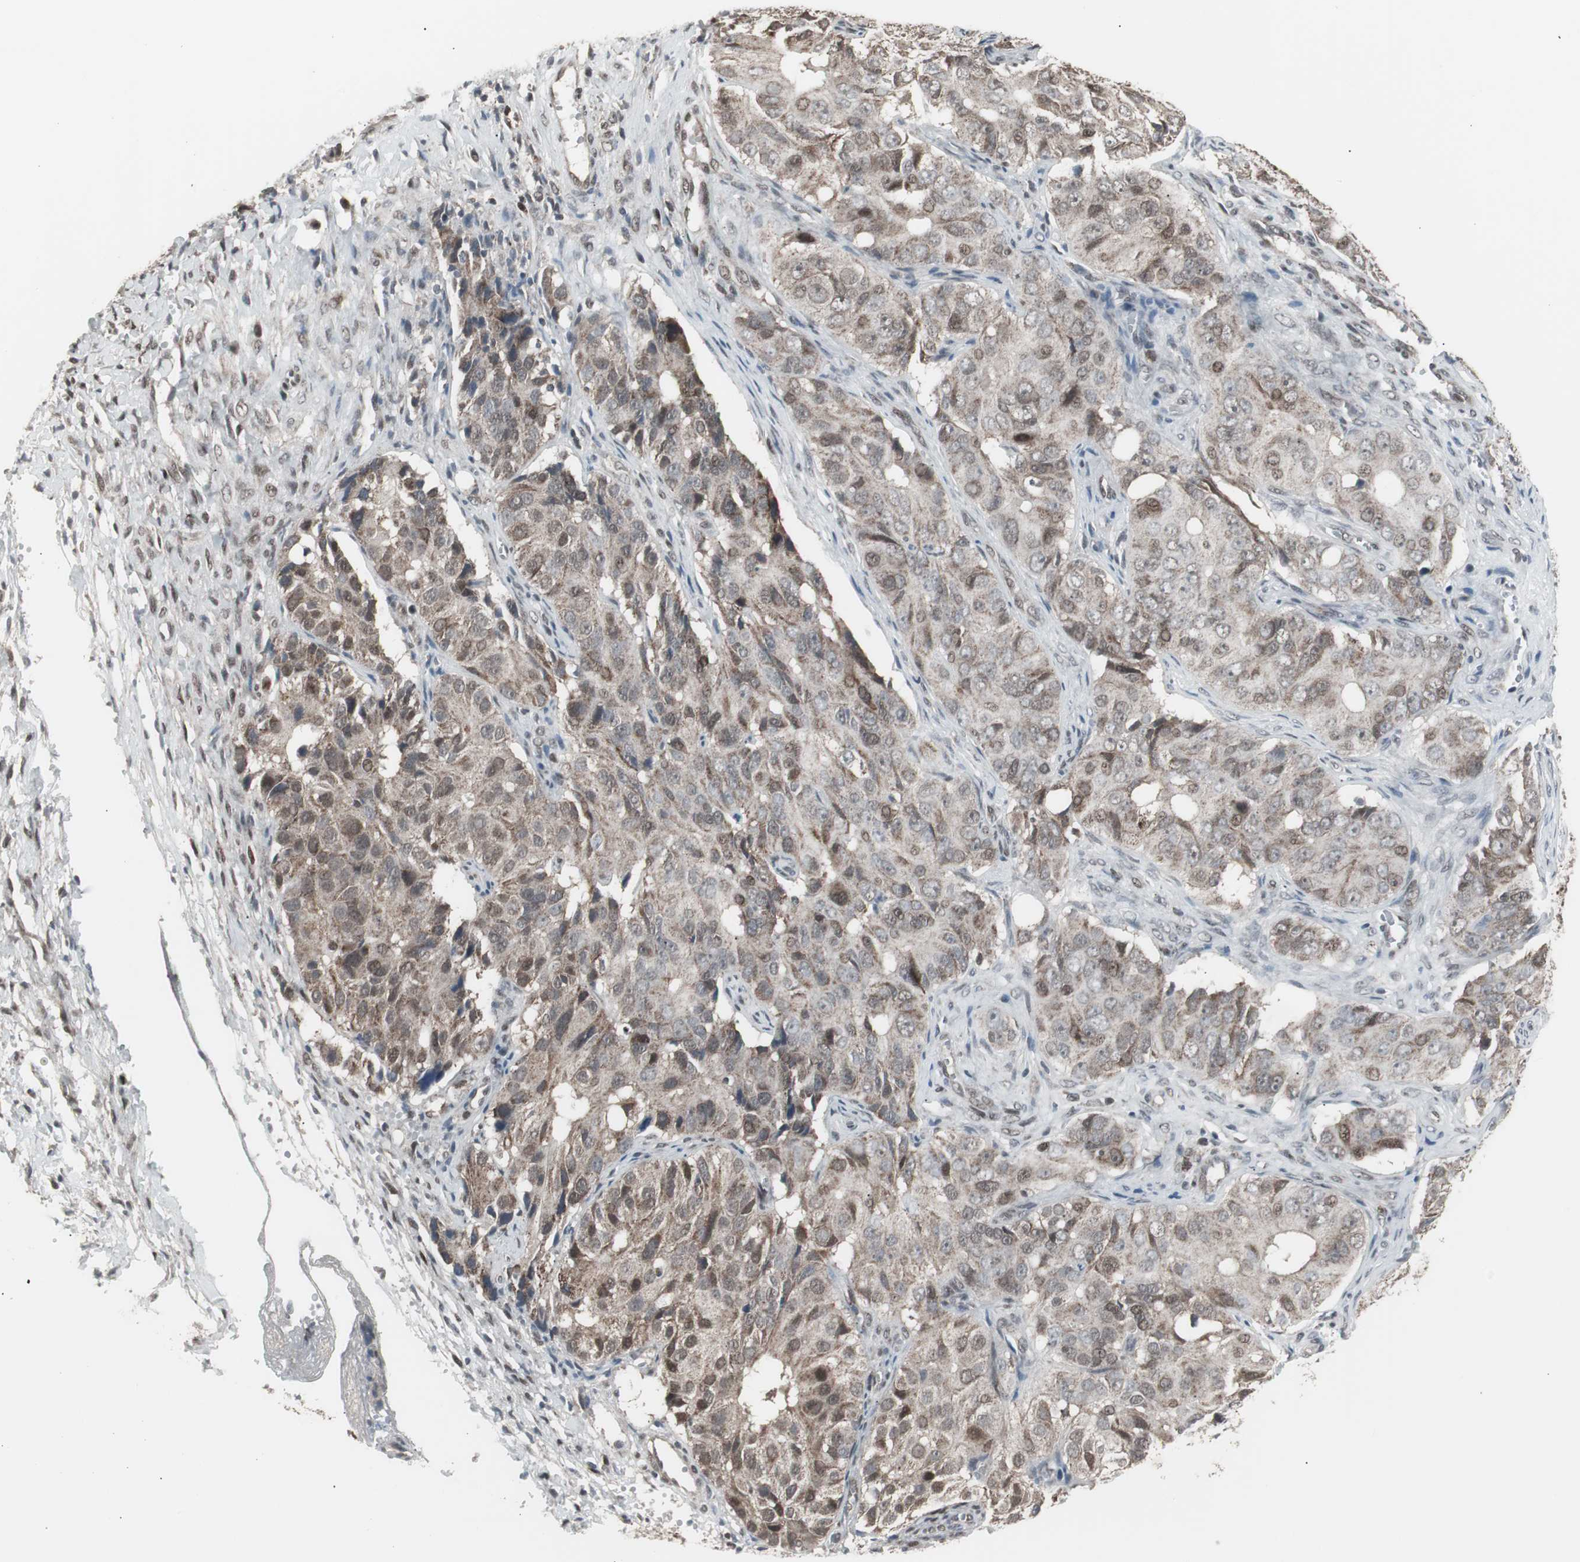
{"staining": {"intensity": "weak", "quantity": ">75%", "location": "cytoplasmic/membranous,nuclear"}, "tissue": "ovarian cancer", "cell_type": "Tumor cells", "image_type": "cancer", "snomed": [{"axis": "morphology", "description": "Carcinoma, endometroid"}, {"axis": "topography", "description": "Ovary"}], "caption": "This is an image of IHC staining of ovarian cancer (endometroid carcinoma), which shows weak positivity in the cytoplasmic/membranous and nuclear of tumor cells.", "gene": "RXRA", "patient": {"sex": "female", "age": 51}}